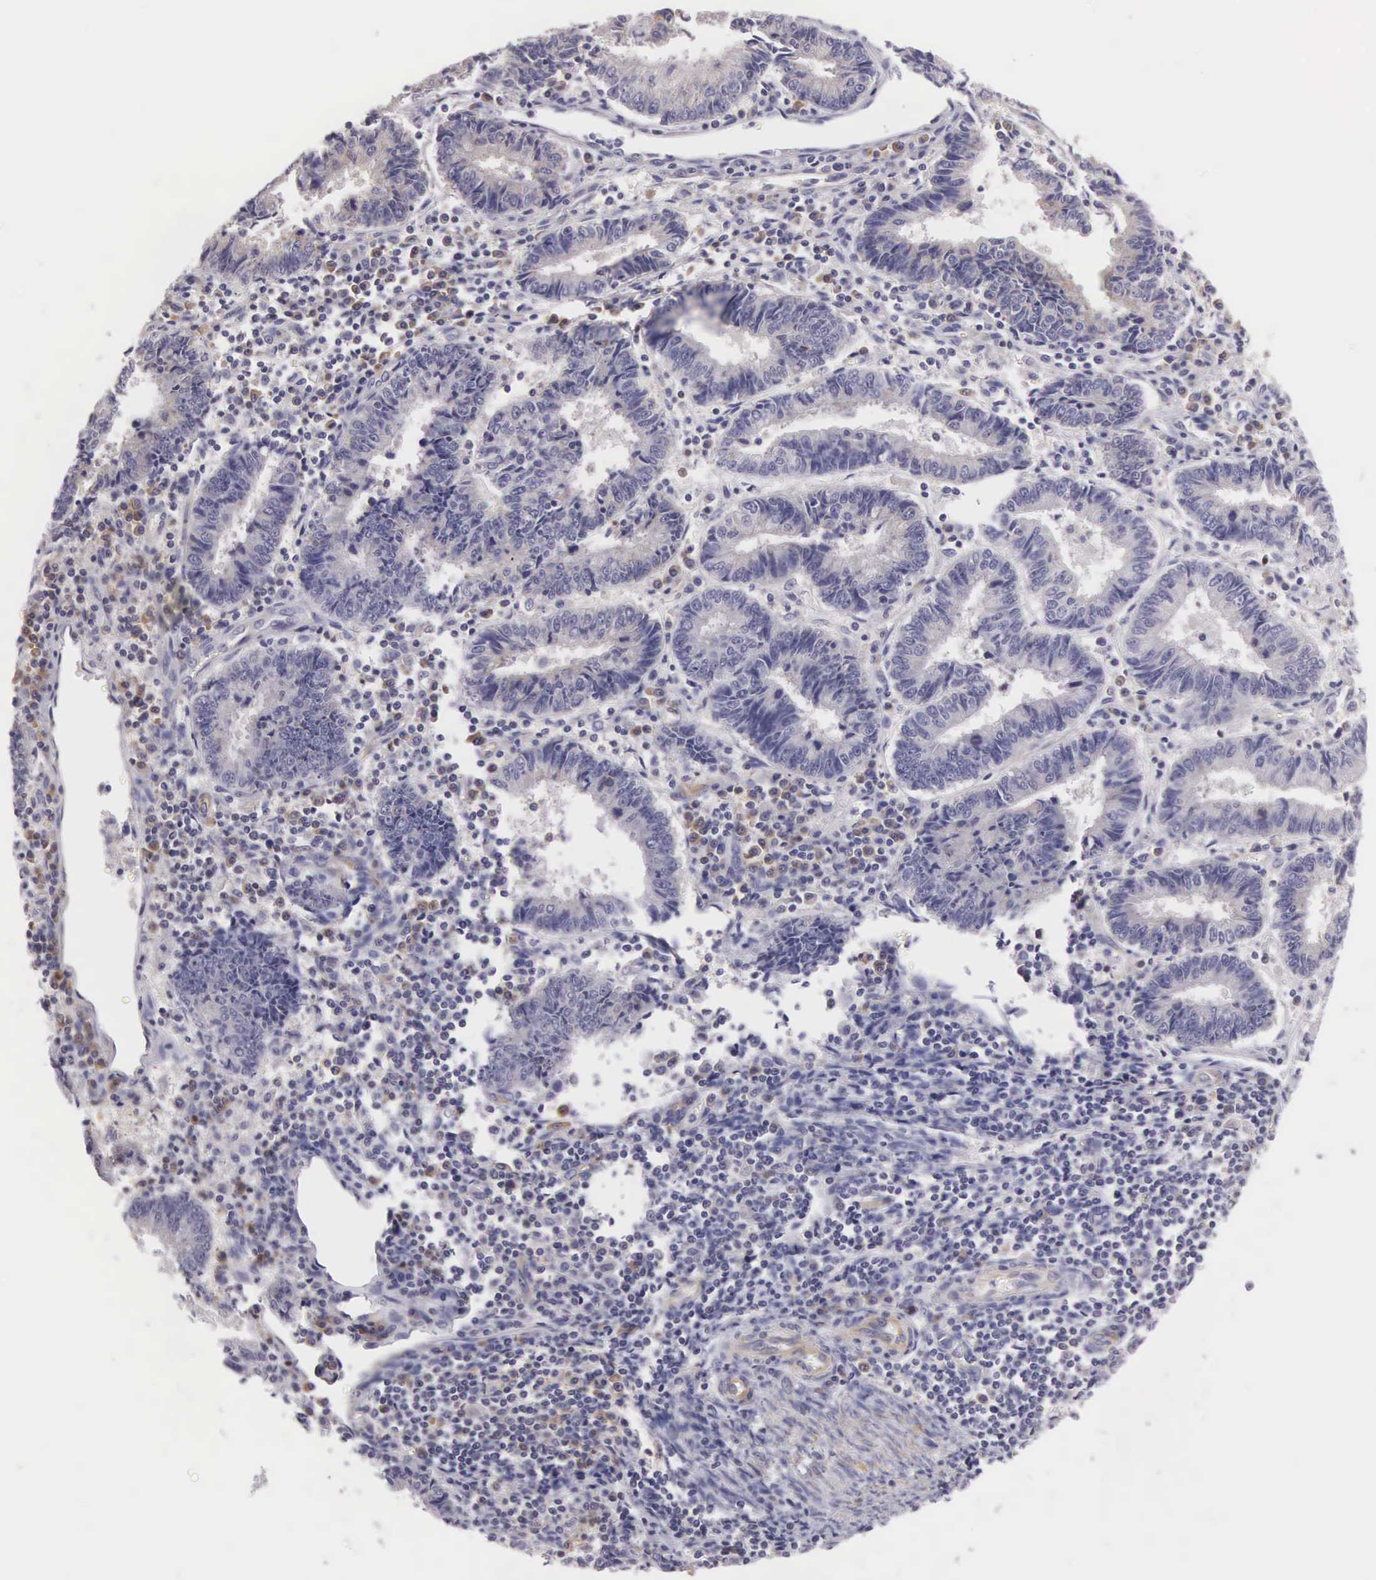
{"staining": {"intensity": "negative", "quantity": "none", "location": "none"}, "tissue": "endometrial cancer", "cell_type": "Tumor cells", "image_type": "cancer", "snomed": [{"axis": "morphology", "description": "Adenocarcinoma, NOS"}, {"axis": "topography", "description": "Endometrium"}], "caption": "Immunohistochemistry photomicrograph of neoplastic tissue: human endometrial cancer stained with DAB displays no significant protein positivity in tumor cells. (DAB (3,3'-diaminobenzidine) immunohistochemistry (IHC) with hematoxylin counter stain).", "gene": "OSBPL3", "patient": {"sex": "female", "age": 75}}